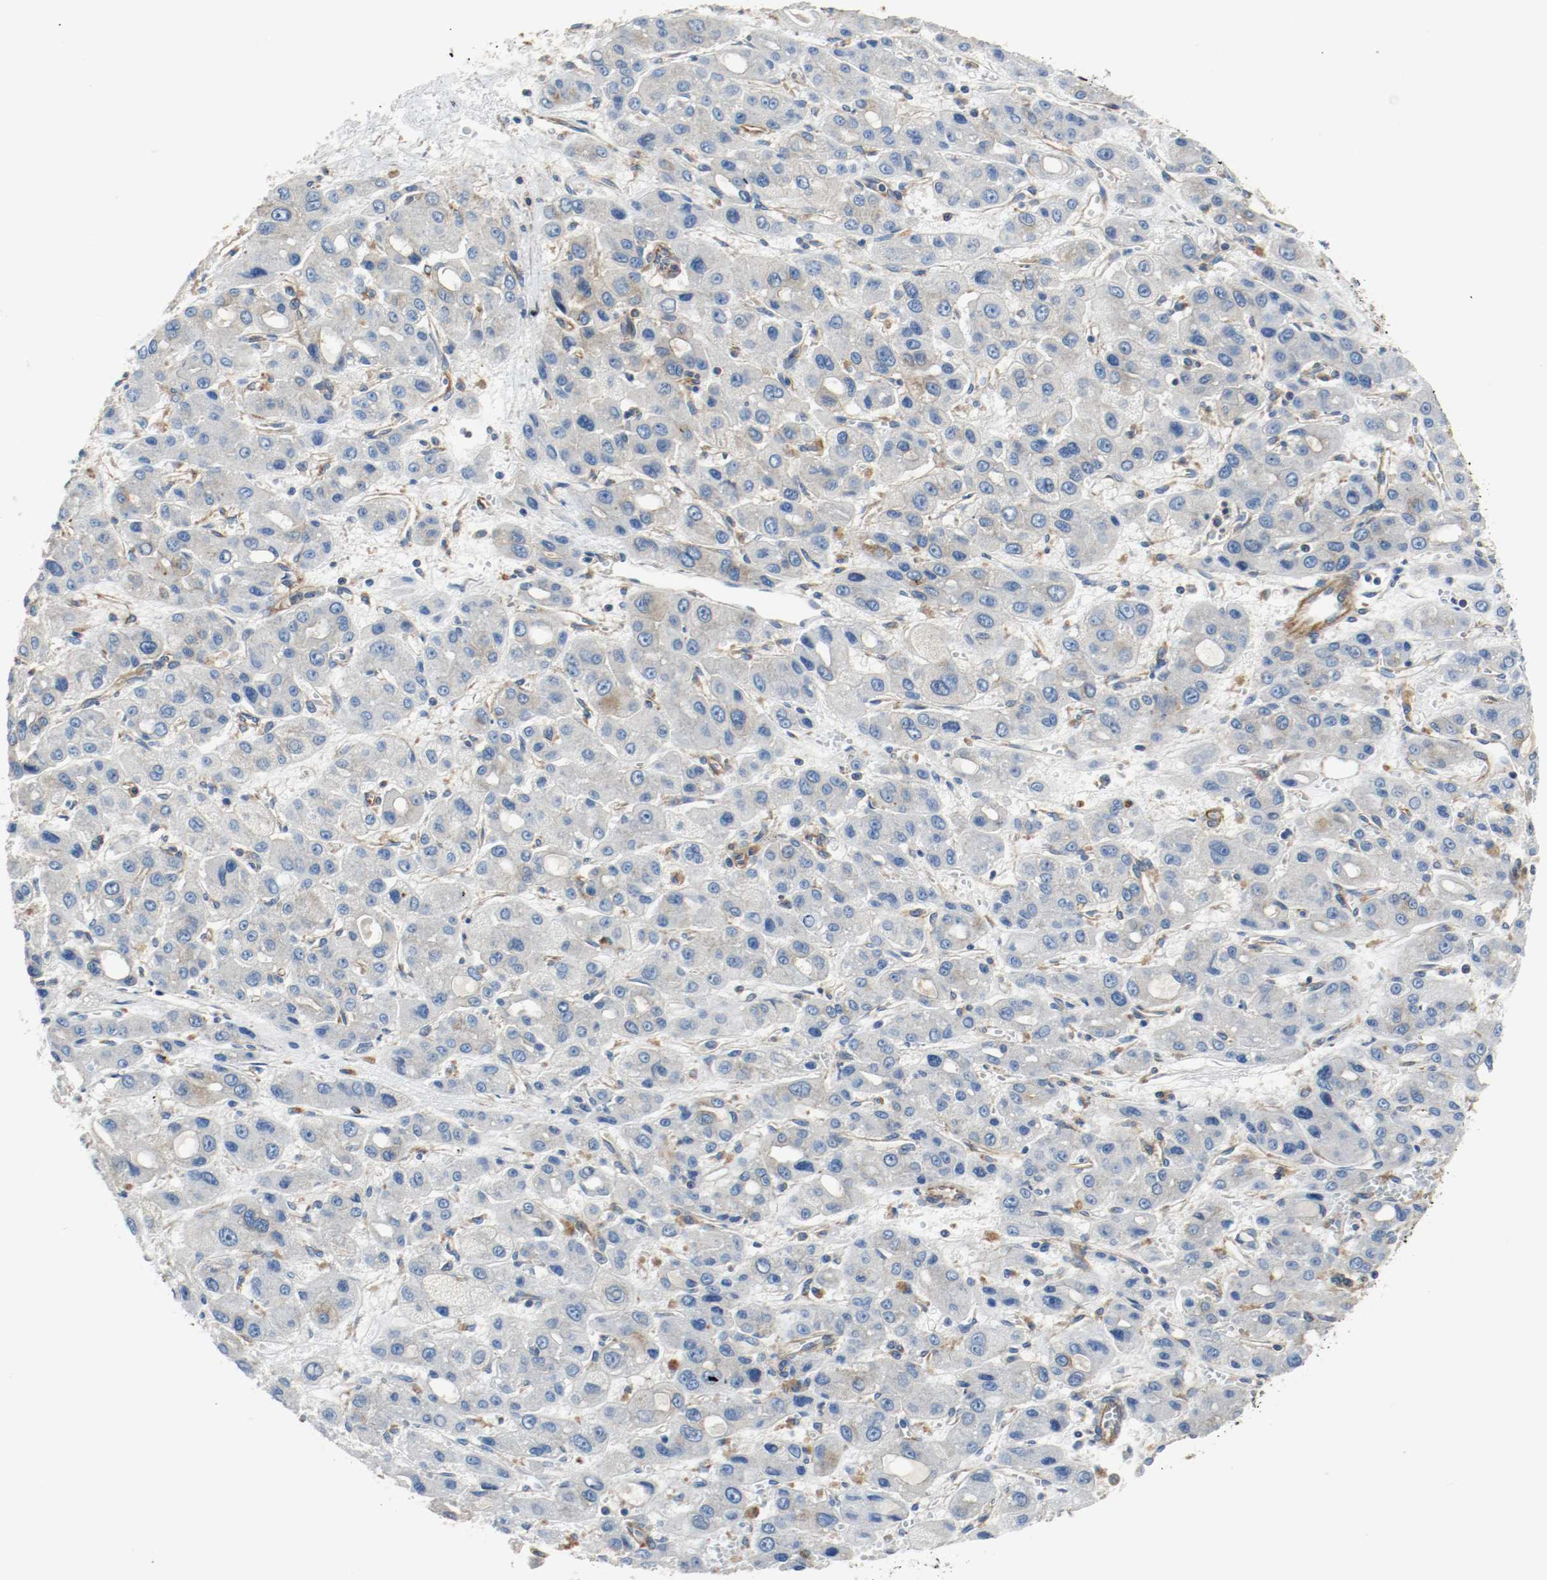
{"staining": {"intensity": "negative", "quantity": "none", "location": "none"}, "tissue": "liver cancer", "cell_type": "Tumor cells", "image_type": "cancer", "snomed": [{"axis": "morphology", "description": "Carcinoma, Hepatocellular, NOS"}, {"axis": "topography", "description": "Liver"}], "caption": "The IHC micrograph has no significant positivity in tumor cells of liver cancer tissue.", "gene": "TUBA3D", "patient": {"sex": "male", "age": 55}}